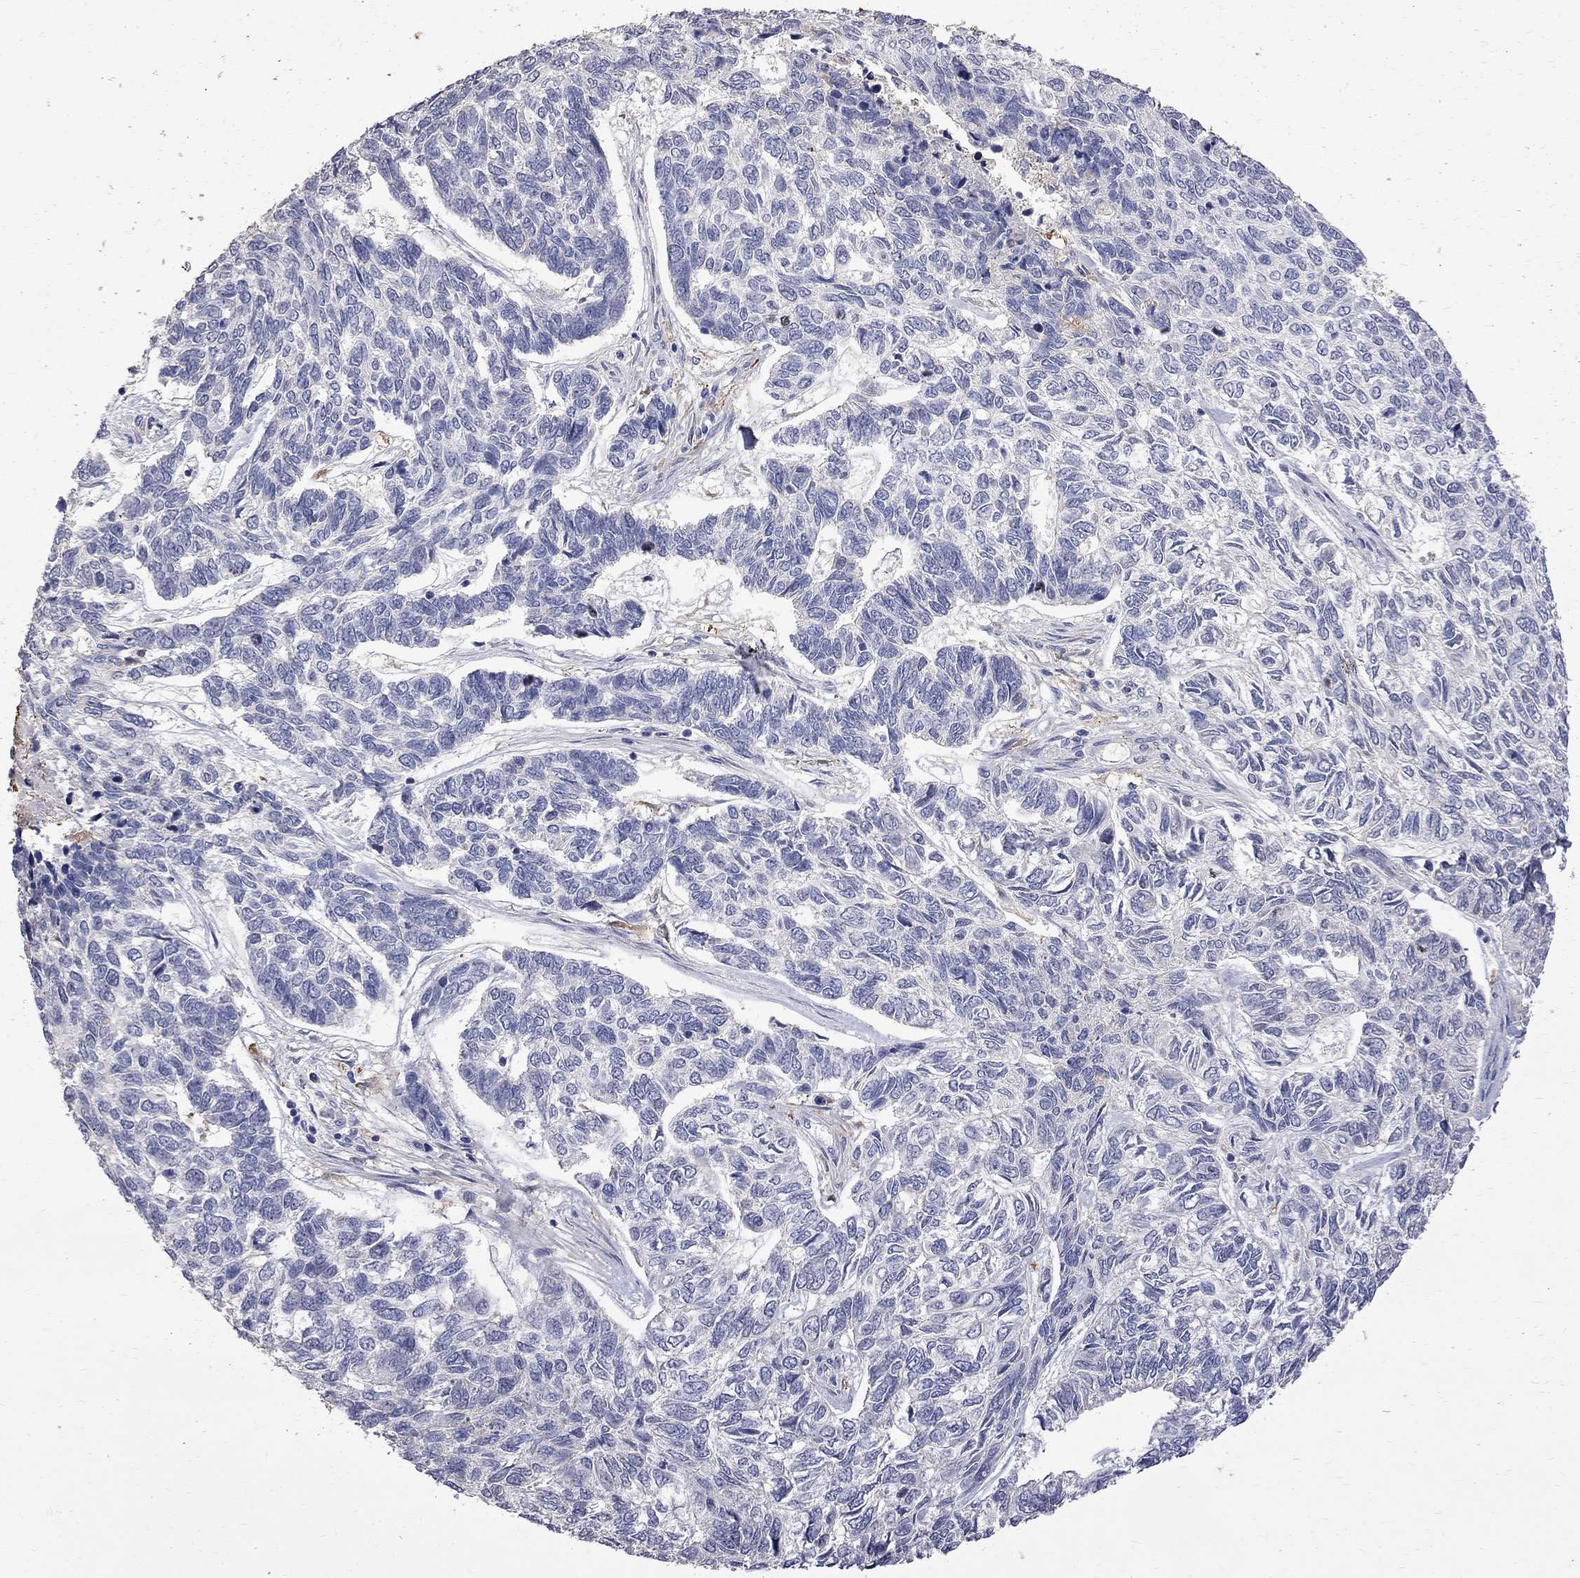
{"staining": {"intensity": "negative", "quantity": "none", "location": "none"}, "tissue": "skin cancer", "cell_type": "Tumor cells", "image_type": "cancer", "snomed": [{"axis": "morphology", "description": "Basal cell carcinoma"}, {"axis": "topography", "description": "Skin"}], "caption": "The histopathology image reveals no significant staining in tumor cells of basal cell carcinoma (skin).", "gene": "CKAP2", "patient": {"sex": "female", "age": 65}}